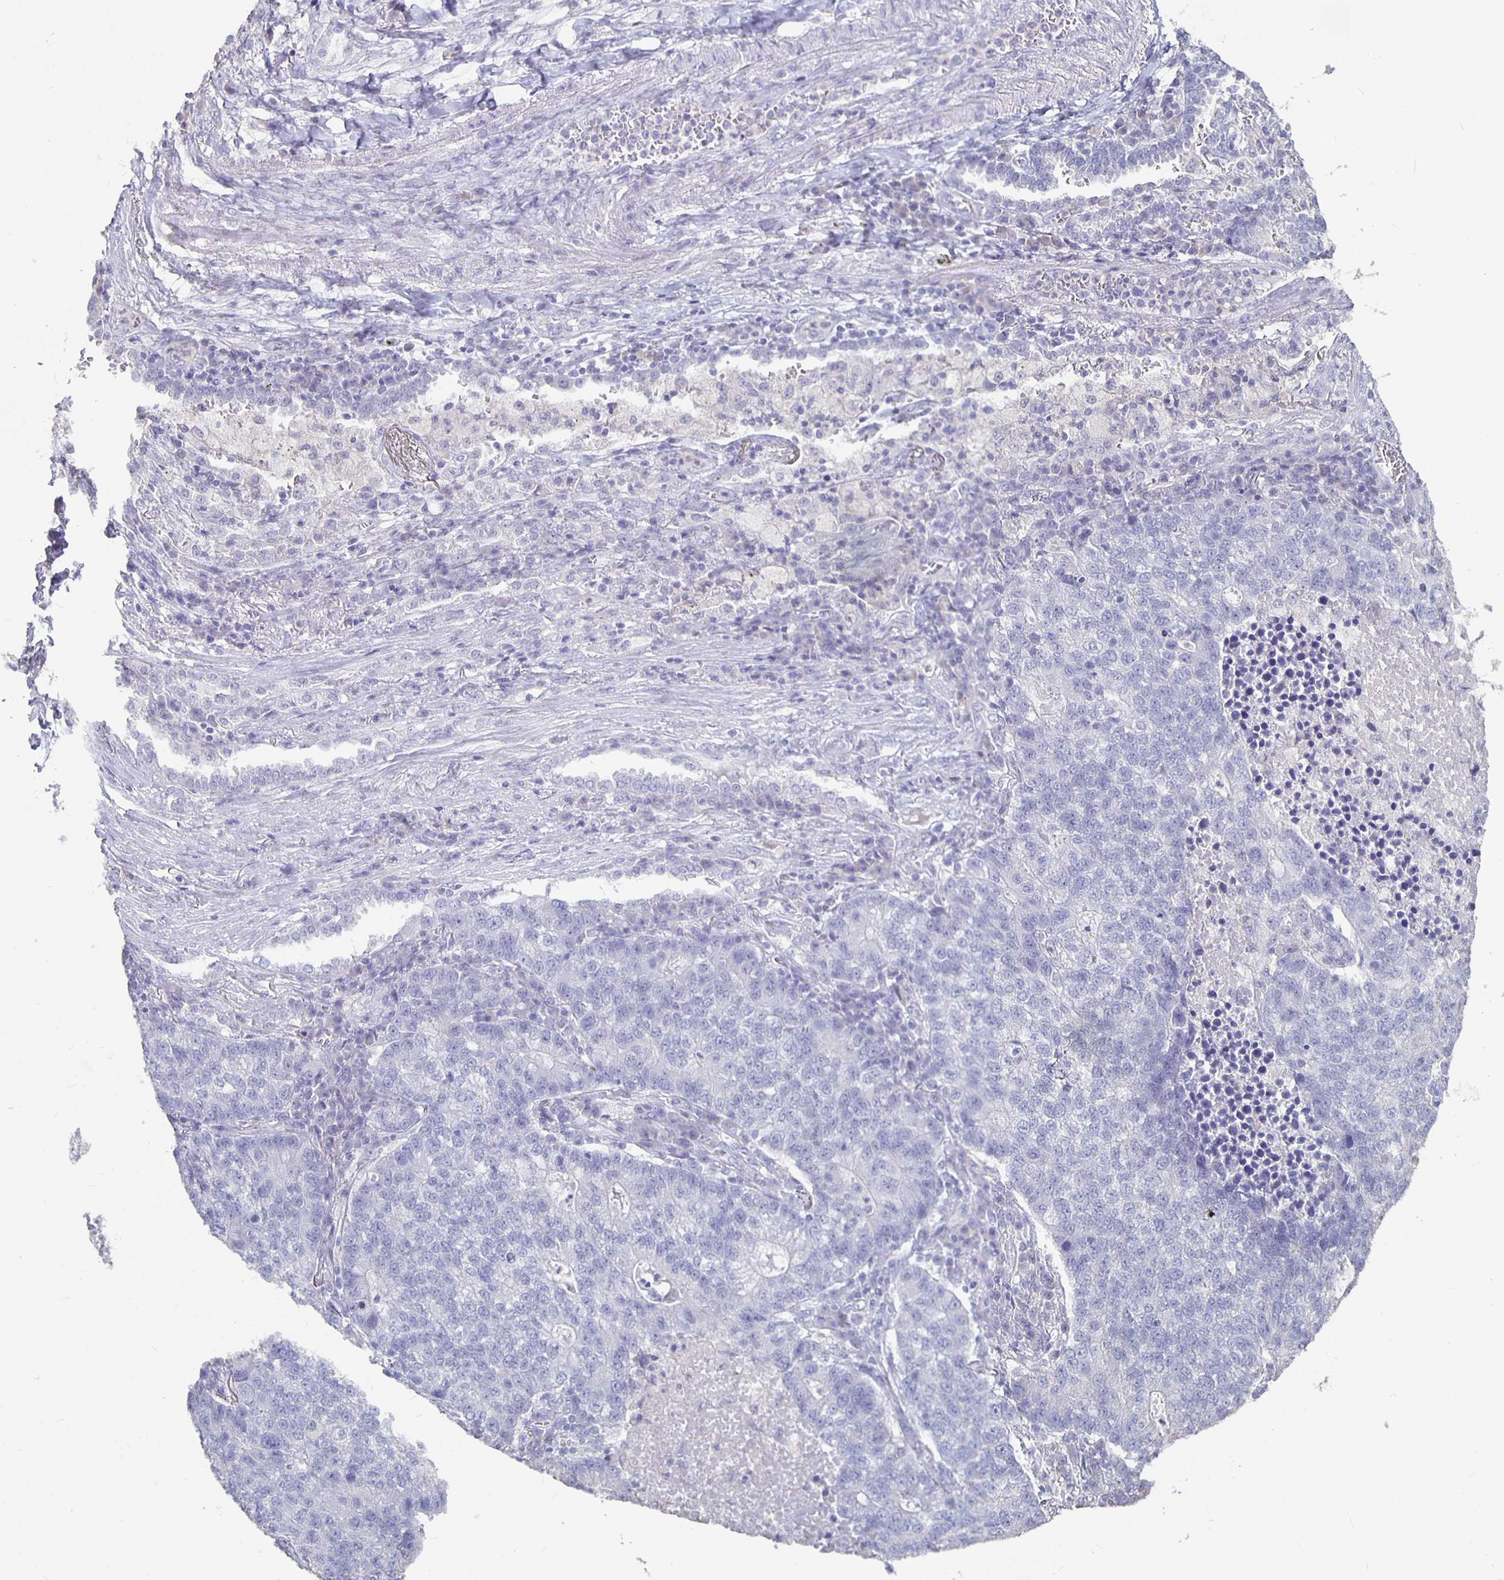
{"staining": {"intensity": "negative", "quantity": "none", "location": "none"}, "tissue": "lung cancer", "cell_type": "Tumor cells", "image_type": "cancer", "snomed": [{"axis": "morphology", "description": "Adenocarcinoma, NOS"}, {"axis": "topography", "description": "Lung"}], "caption": "The image reveals no staining of tumor cells in lung cancer.", "gene": "GPX4", "patient": {"sex": "male", "age": 57}}